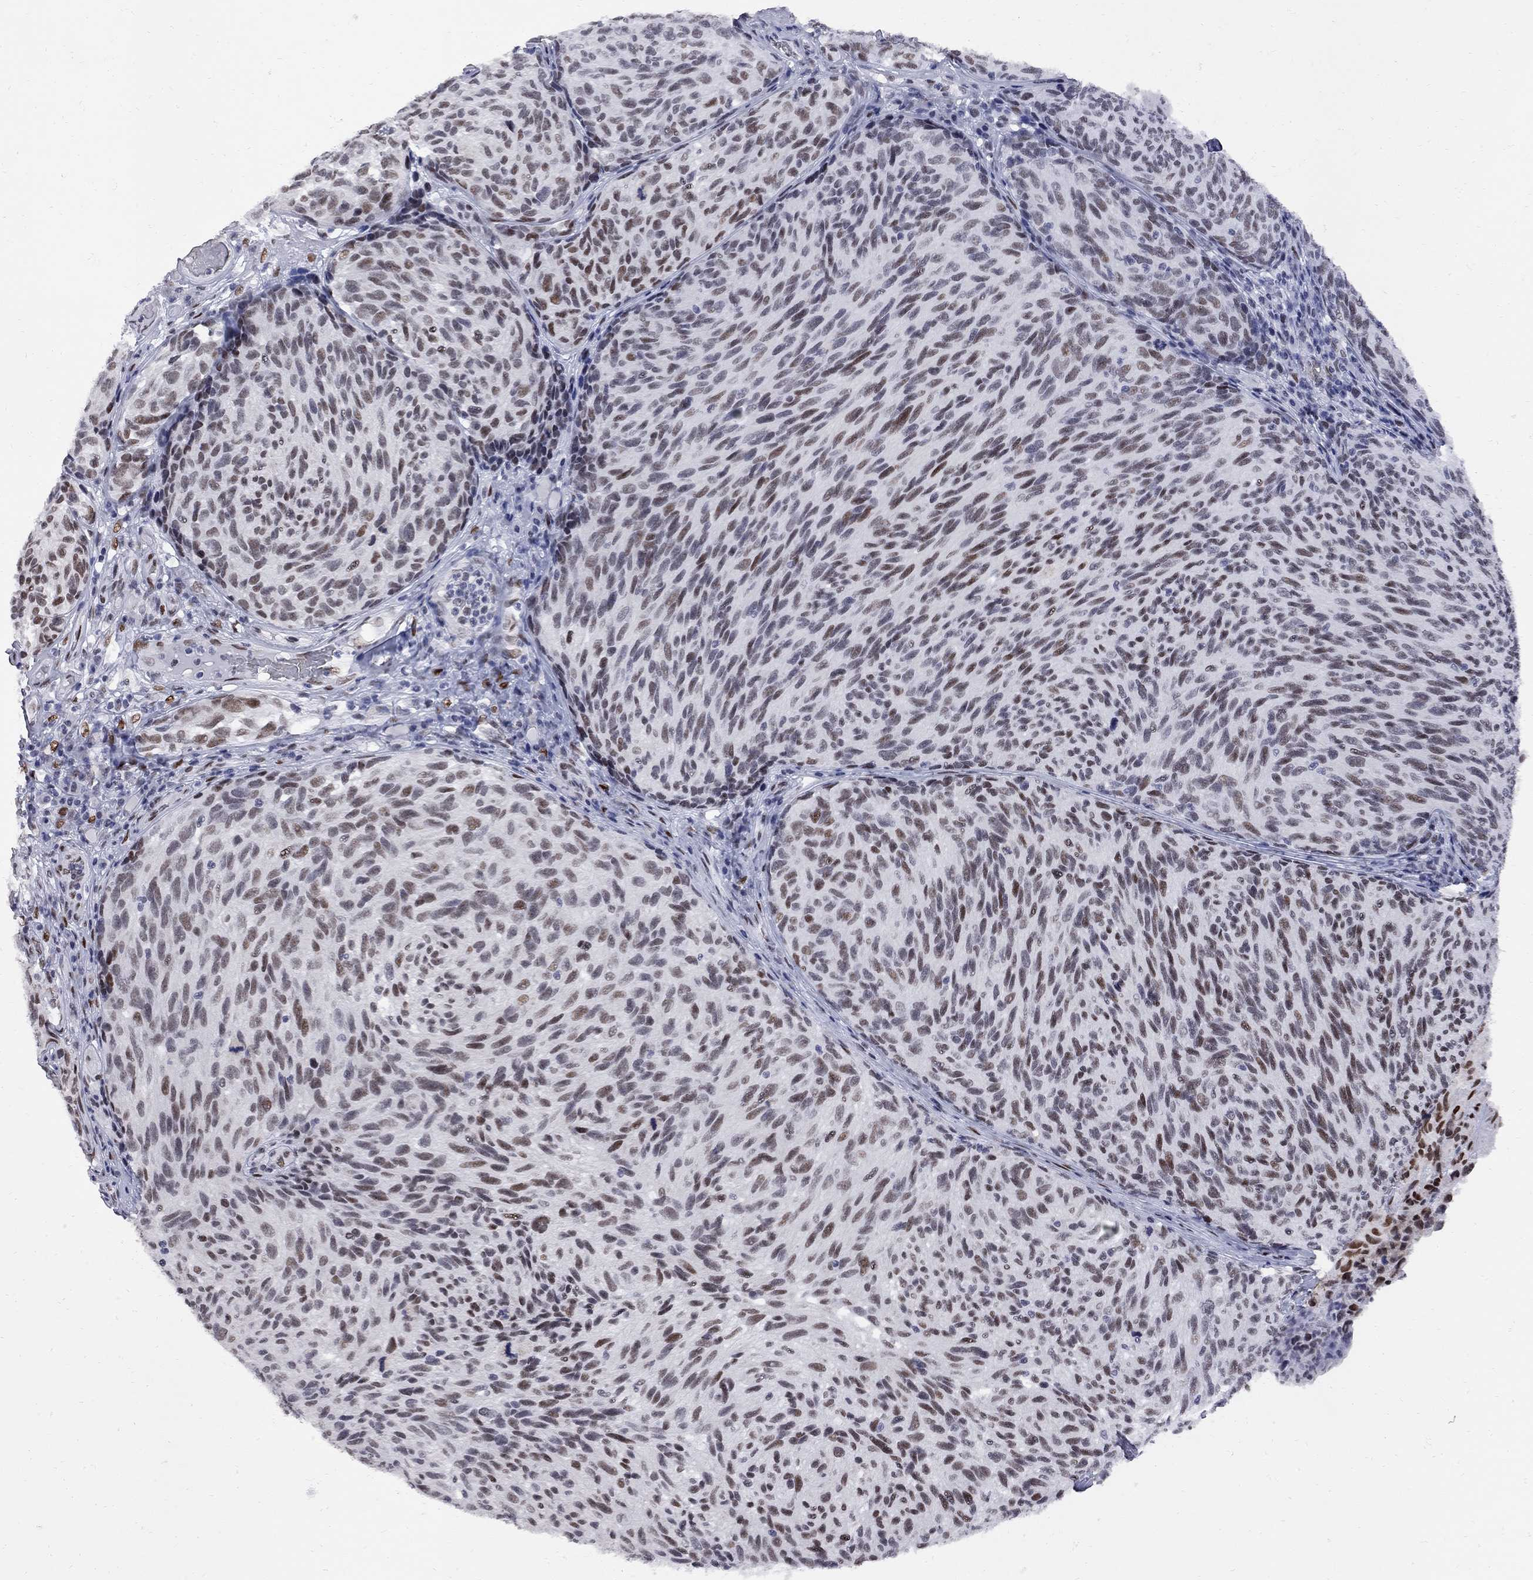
{"staining": {"intensity": "strong", "quantity": "25%-75%", "location": "nuclear"}, "tissue": "melanoma", "cell_type": "Tumor cells", "image_type": "cancer", "snomed": [{"axis": "morphology", "description": "Malignant melanoma, NOS"}, {"axis": "topography", "description": "Skin"}], "caption": "The immunohistochemical stain shows strong nuclear positivity in tumor cells of melanoma tissue. Ihc stains the protein of interest in brown and the nuclei are stained blue.", "gene": "ZBTB47", "patient": {"sex": "female", "age": 73}}